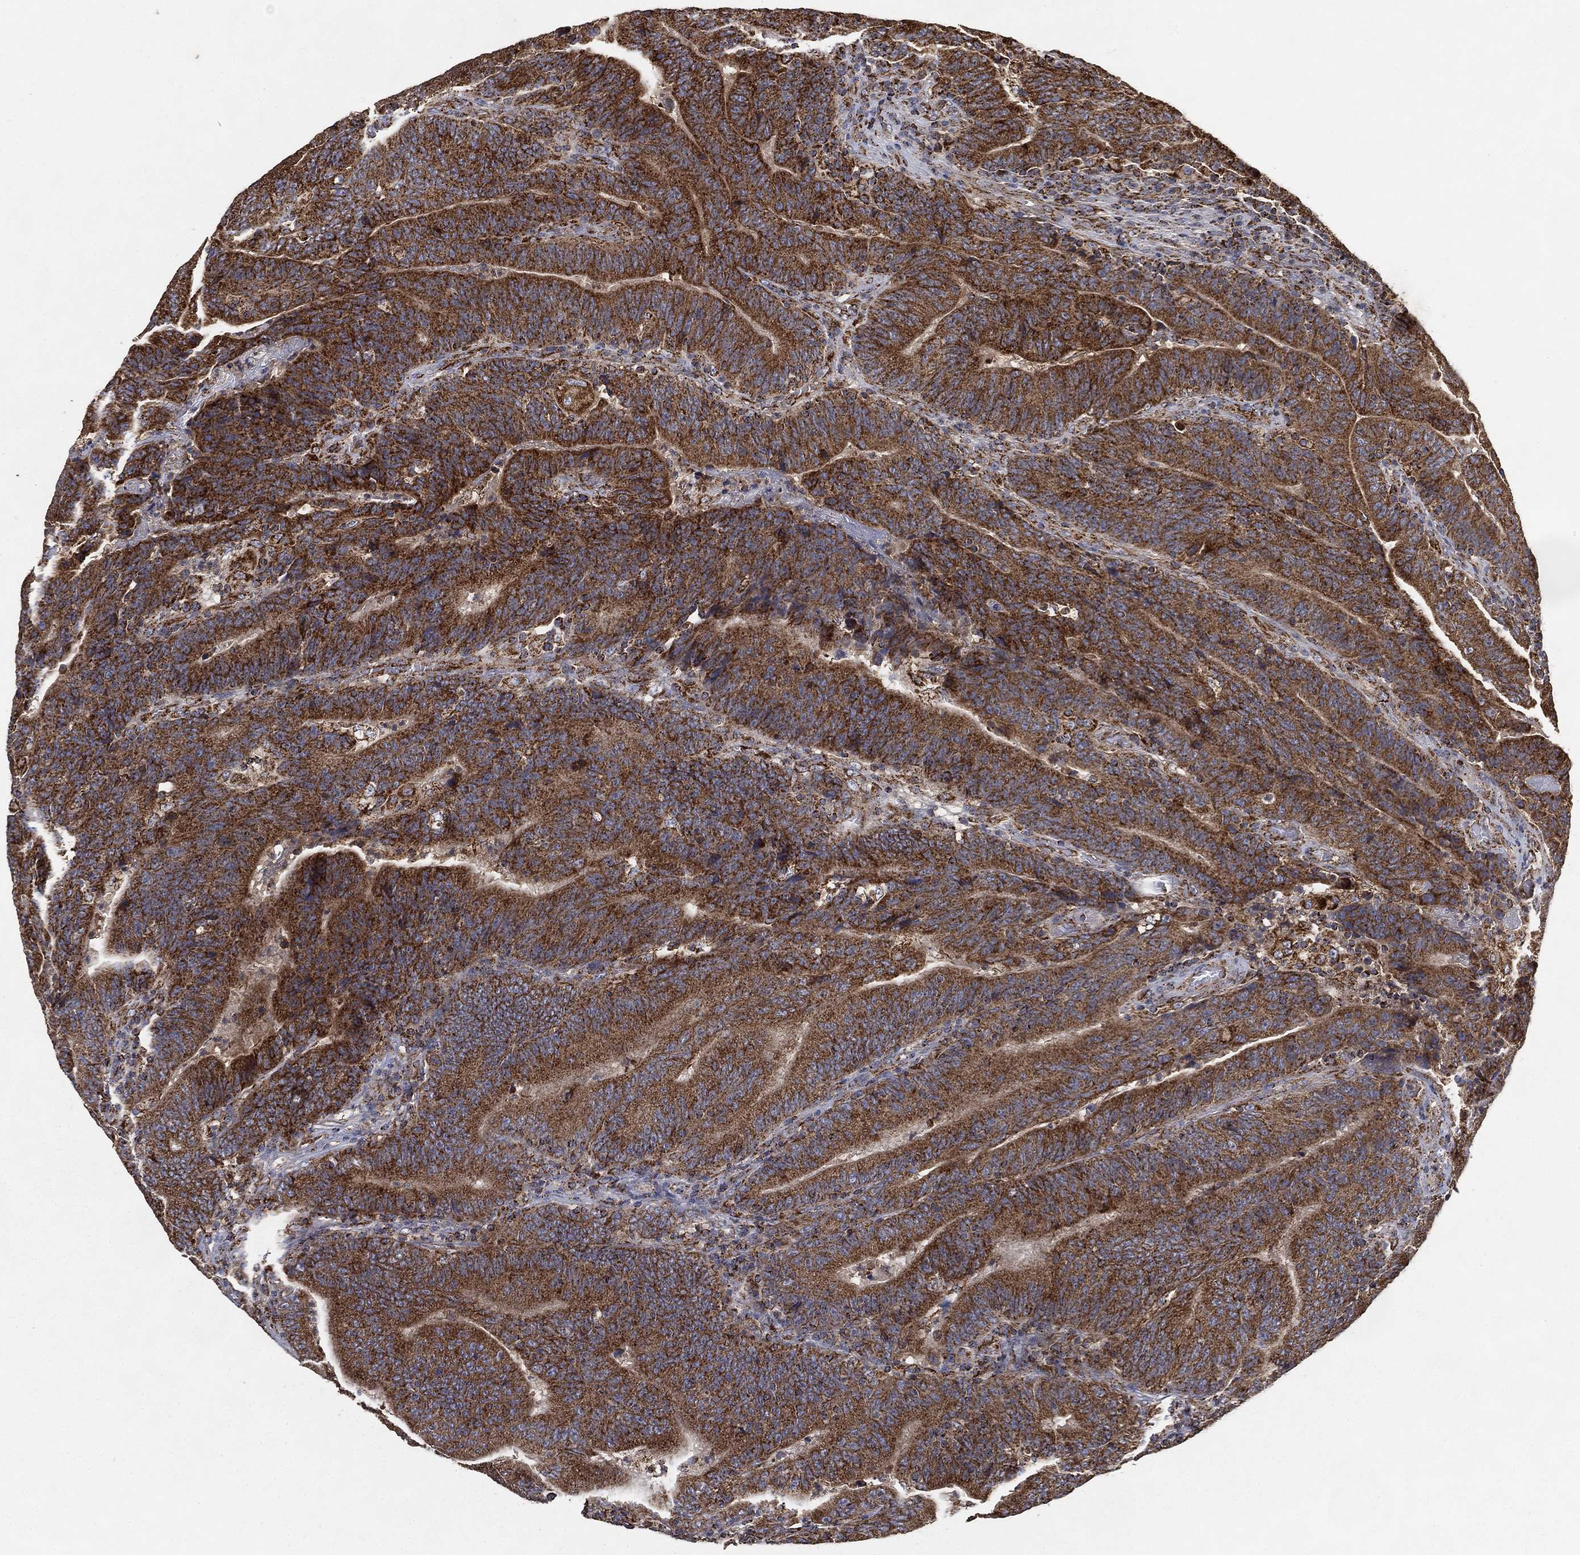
{"staining": {"intensity": "strong", "quantity": ">75%", "location": "cytoplasmic/membranous"}, "tissue": "colorectal cancer", "cell_type": "Tumor cells", "image_type": "cancer", "snomed": [{"axis": "morphology", "description": "Adenocarcinoma, NOS"}, {"axis": "topography", "description": "Colon"}], "caption": "Colorectal adenocarcinoma stained with a protein marker reveals strong staining in tumor cells.", "gene": "SLC38A7", "patient": {"sex": "female", "age": 75}}